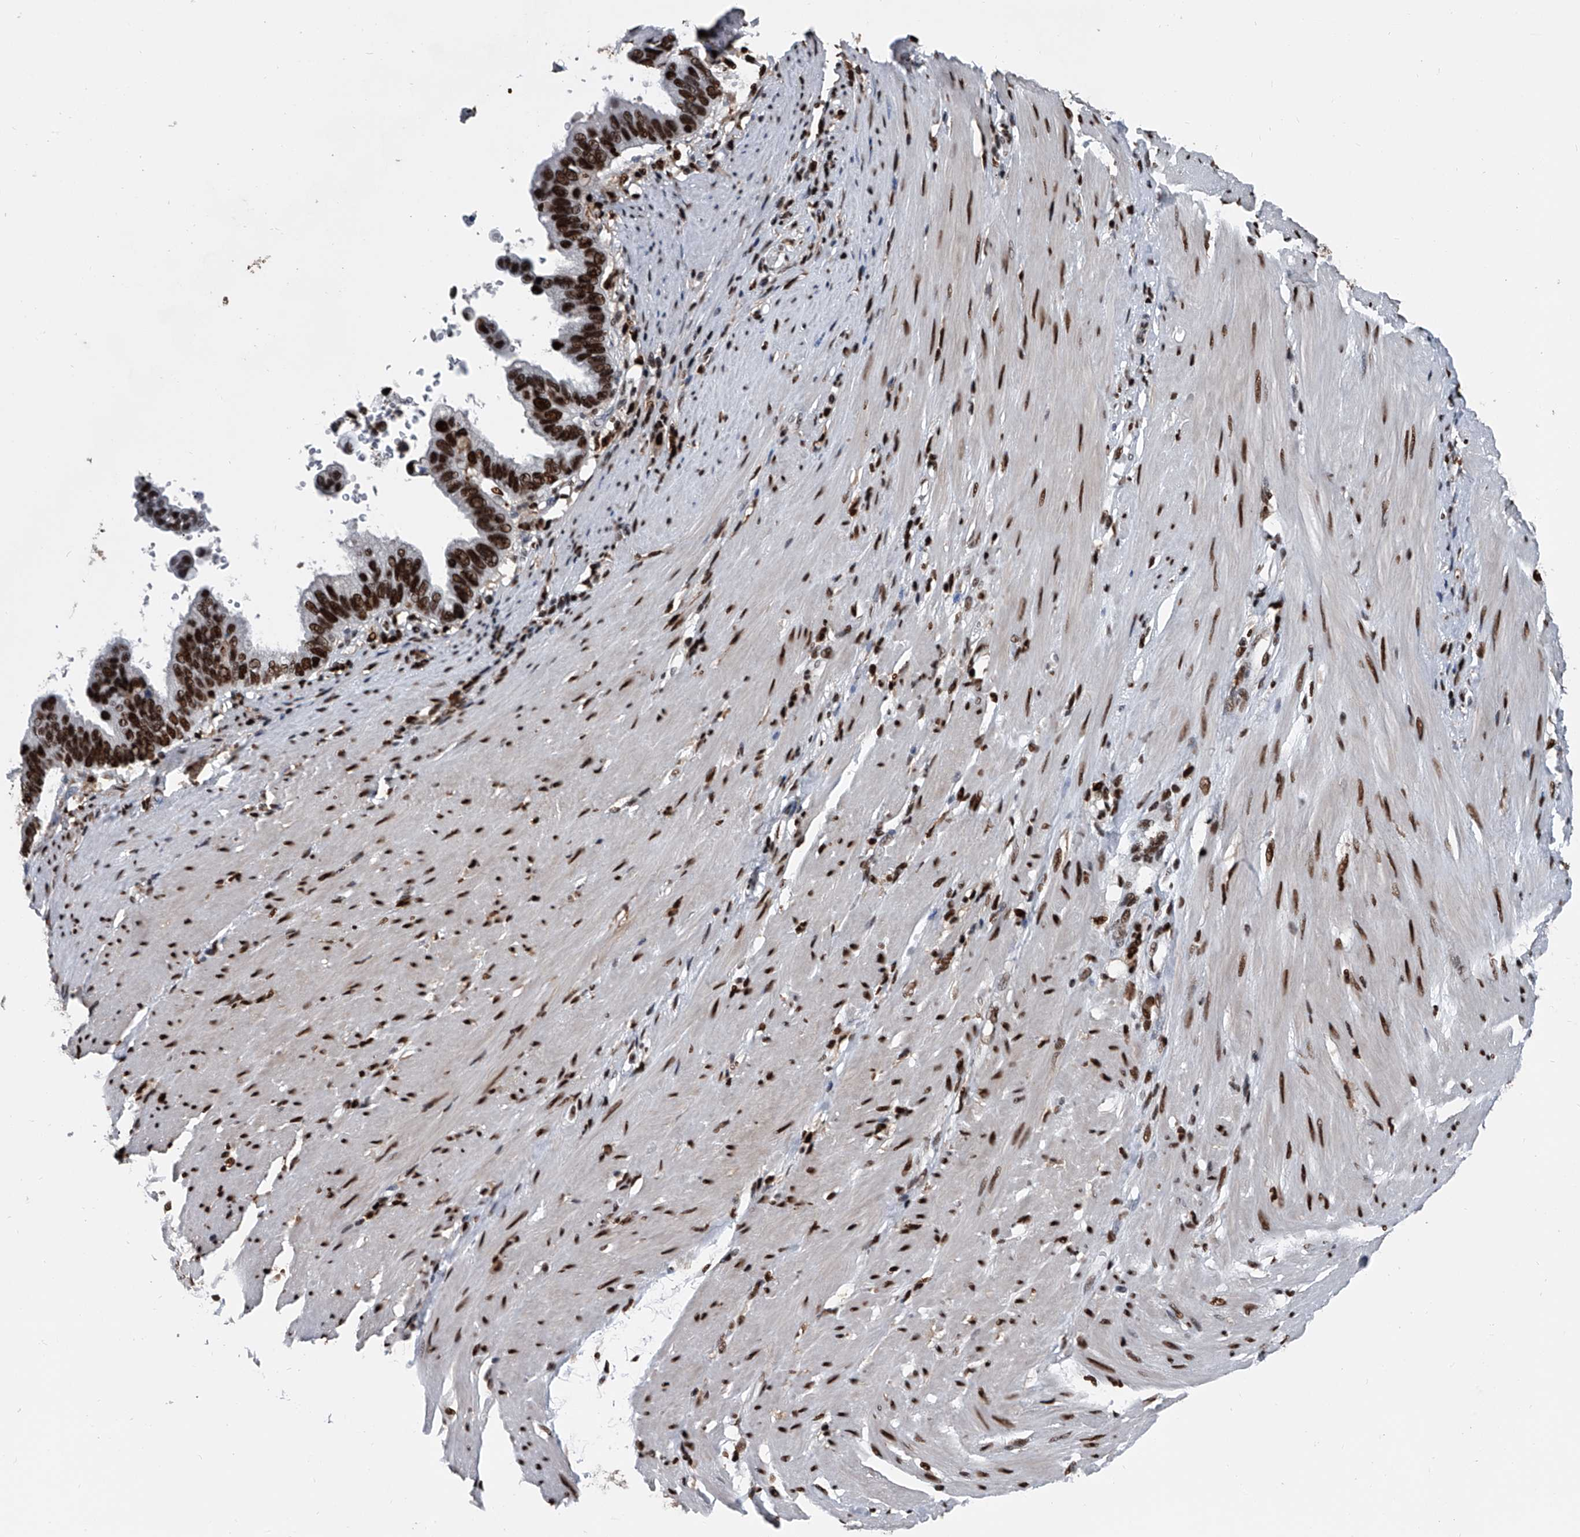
{"staining": {"intensity": "strong", "quantity": ">75%", "location": "nuclear"}, "tissue": "pancreatic cancer", "cell_type": "Tumor cells", "image_type": "cancer", "snomed": [{"axis": "morphology", "description": "Adenocarcinoma, NOS"}, {"axis": "topography", "description": "Pancreas"}], "caption": "Pancreatic cancer stained with a brown dye exhibits strong nuclear positive expression in approximately >75% of tumor cells.", "gene": "FKBP5", "patient": {"sex": "female", "age": 56}}